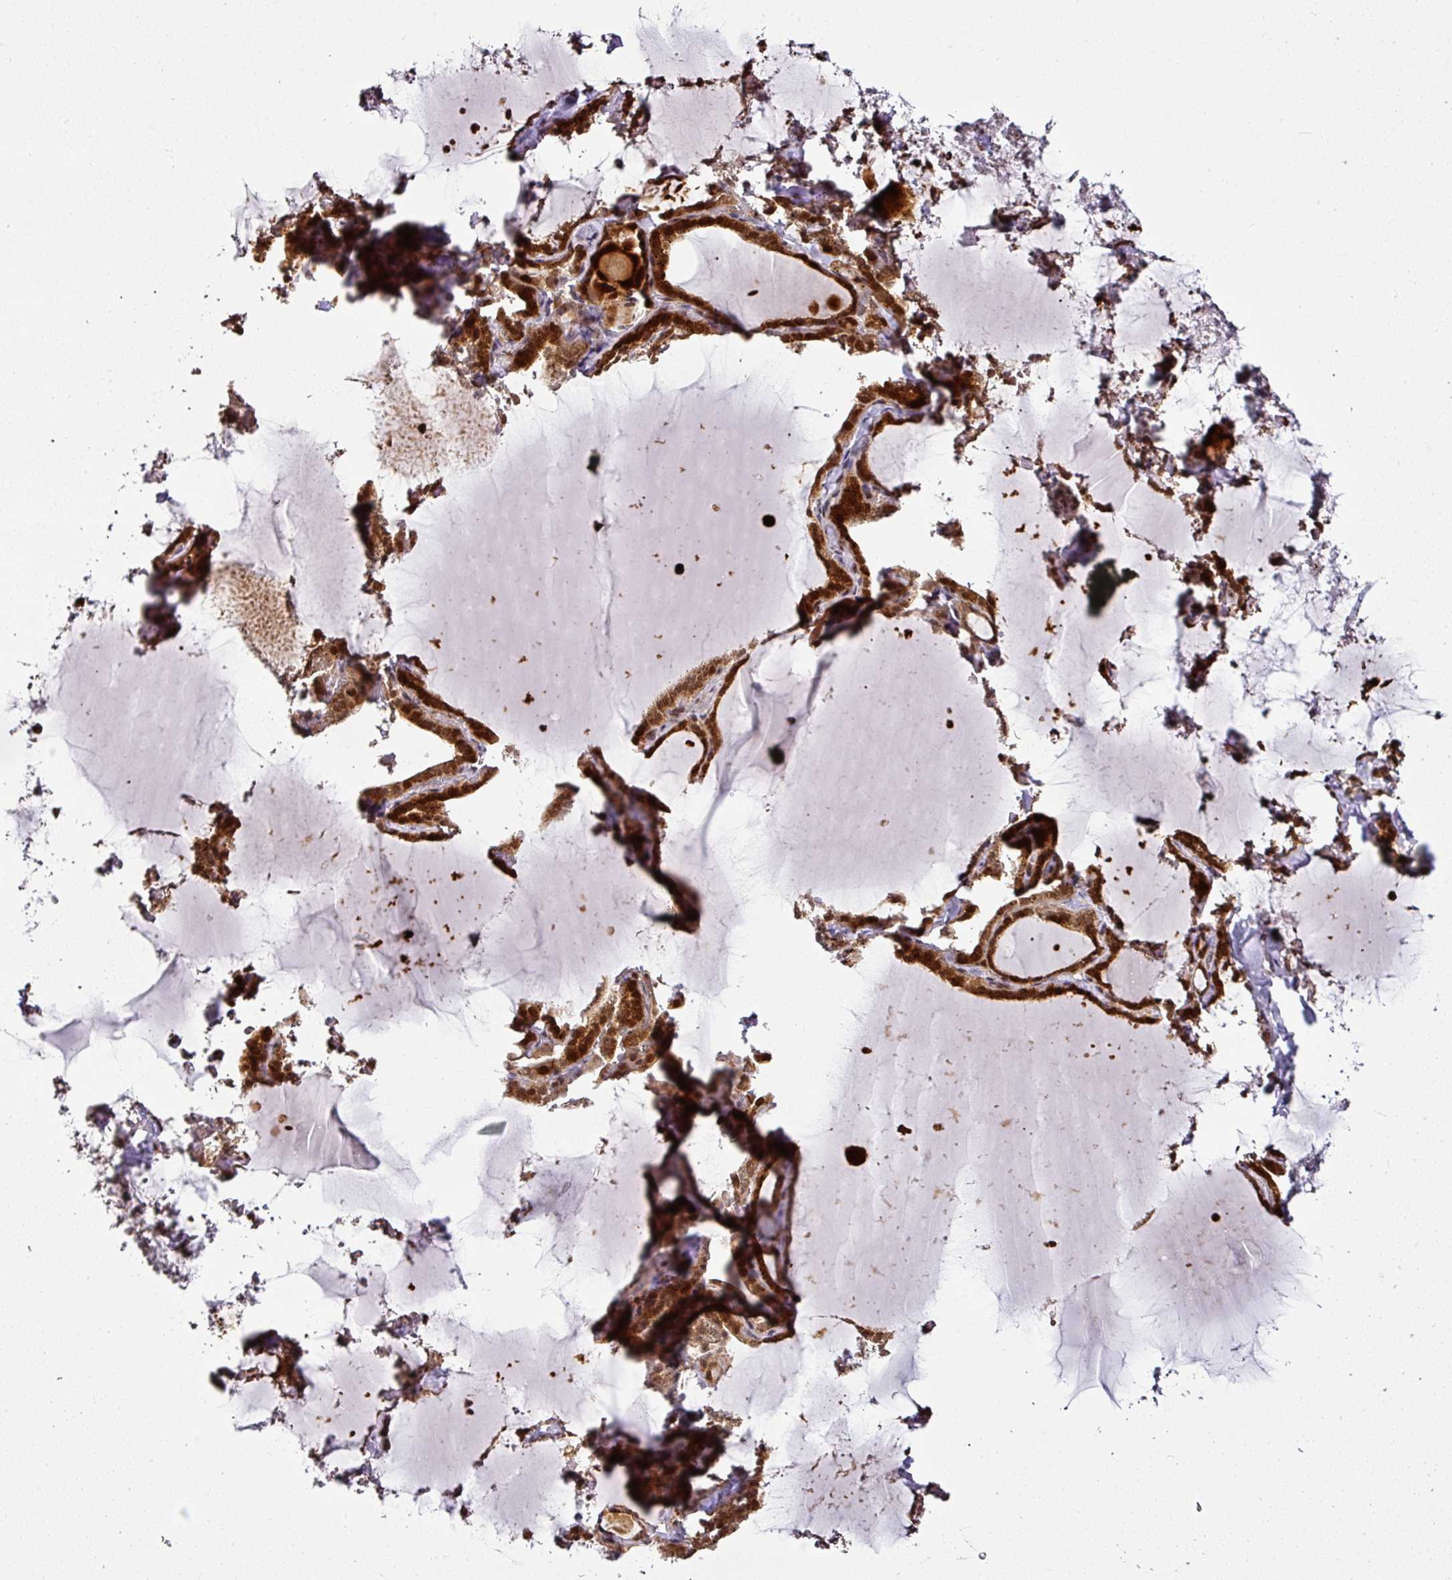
{"staining": {"intensity": "strong", "quantity": ">75%", "location": "cytoplasmic/membranous,nuclear"}, "tissue": "thyroid gland", "cell_type": "Glandular cells", "image_type": "normal", "snomed": [{"axis": "morphology", "description": "Normal tissue, NOS"}, {"axis": "topography", "description": "Thyroid gland"}], "caption": "A high-resolution image shows immunohistochemistry (IHC) staining of benign thyroid gland, which shows strong cytoplasmic/membranous,nuclear positivity in about >75% of glandular cells.", "gene": "COPRS", "patient": {"sex": "female", "age": 22}}